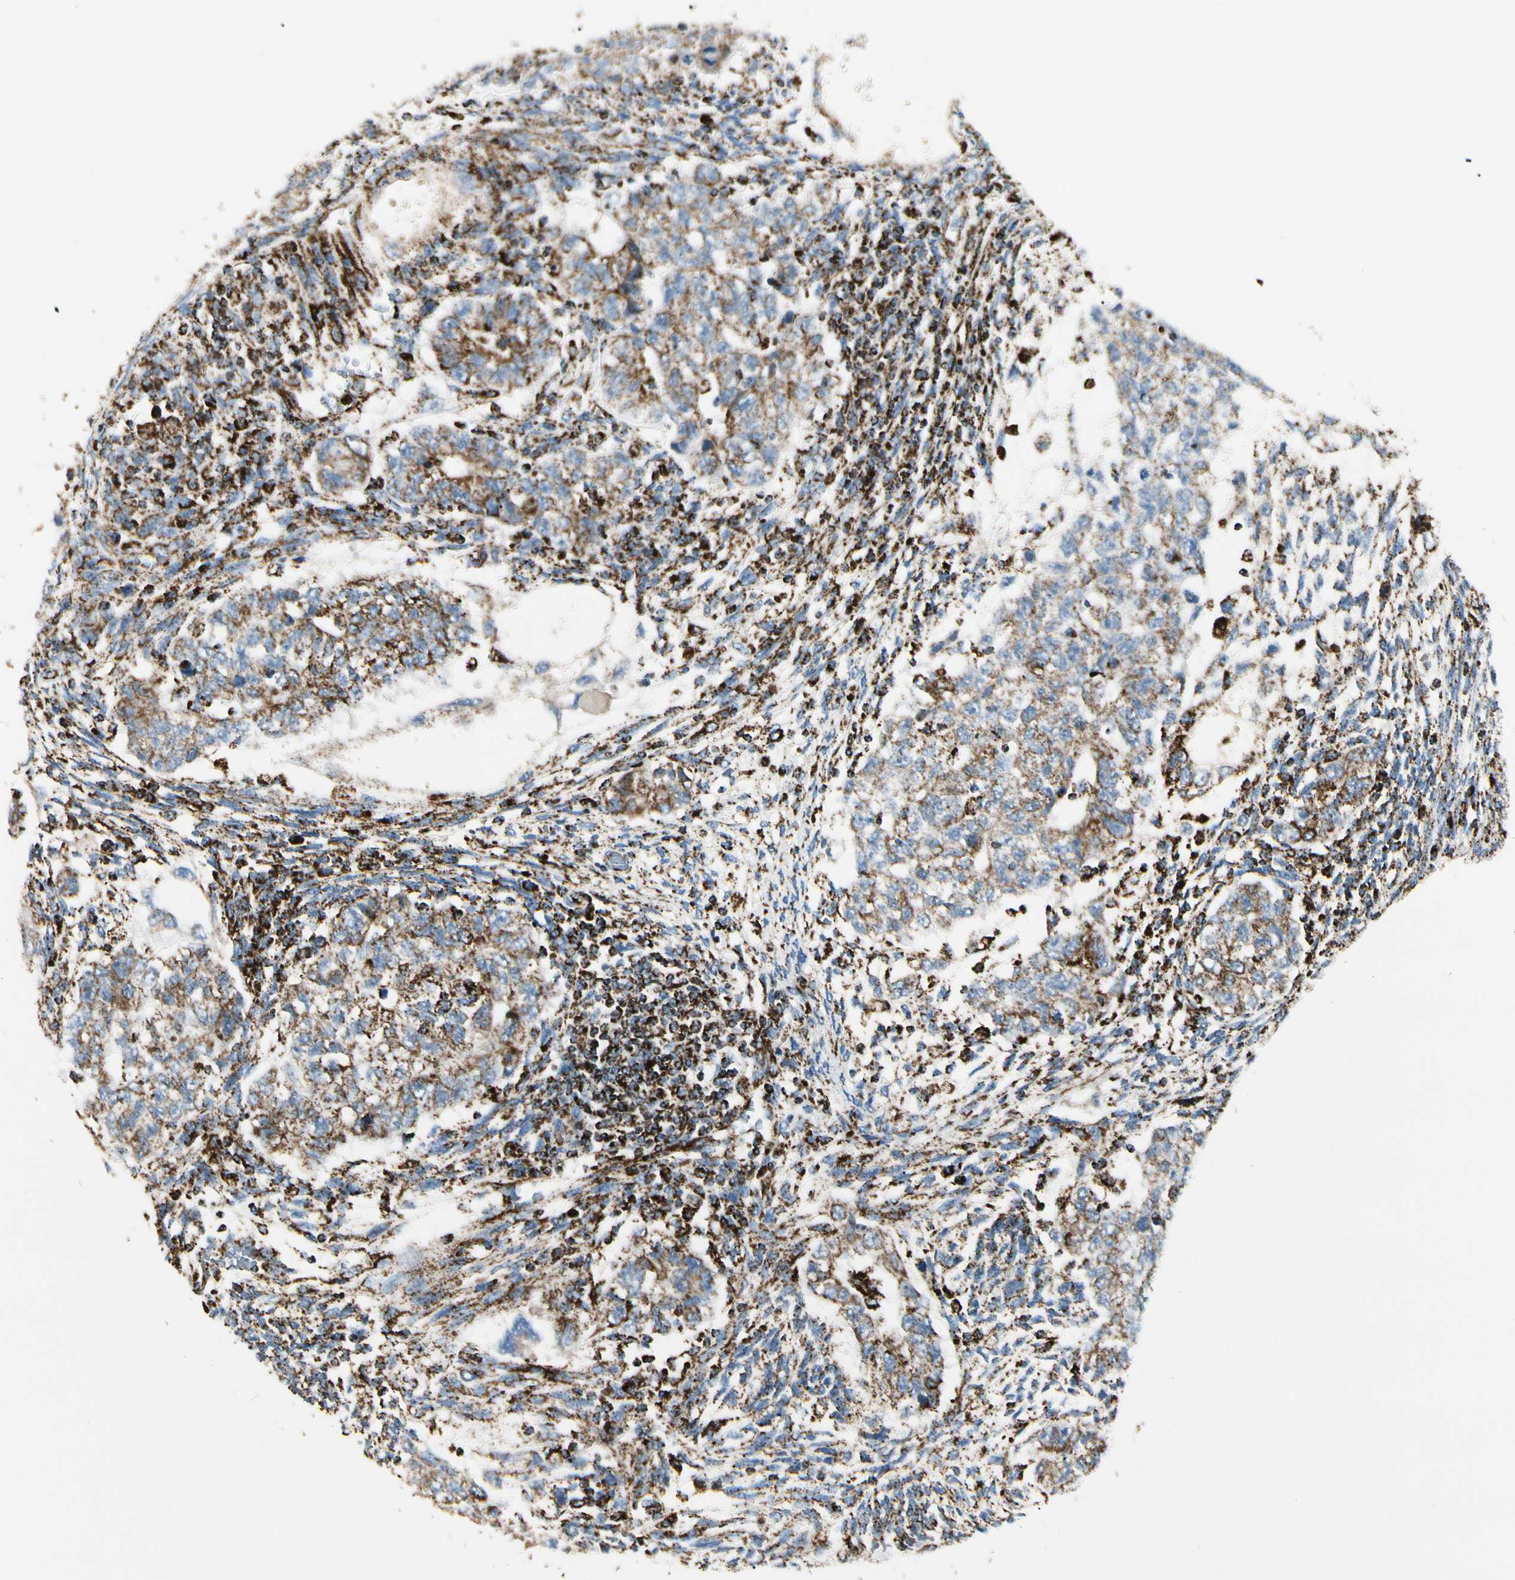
{"staining": {"intensity": "moderate", "quantity": ">75%", "location": "cytoplasmic/membranous"}, "tissue": "testis cancer", "cell_type": "Tumor cells", "image_type": "cancer", "snomed": [{"axis": "morphology", "description": "Normal tissue, NOS"}, {"axis": "morphology", "description": "Carcinoma, Embryonal, NOS"}, {"axis": "topography", "description": "Testis"}], "caption": "Protein analysis of testis embryonal carcinoma tissue shows moderate cytoplasmic/membranous expression in approximately >75% of tumor cells.", "gene": "ME2", "patient": {"sex": "male", "age": 36}}